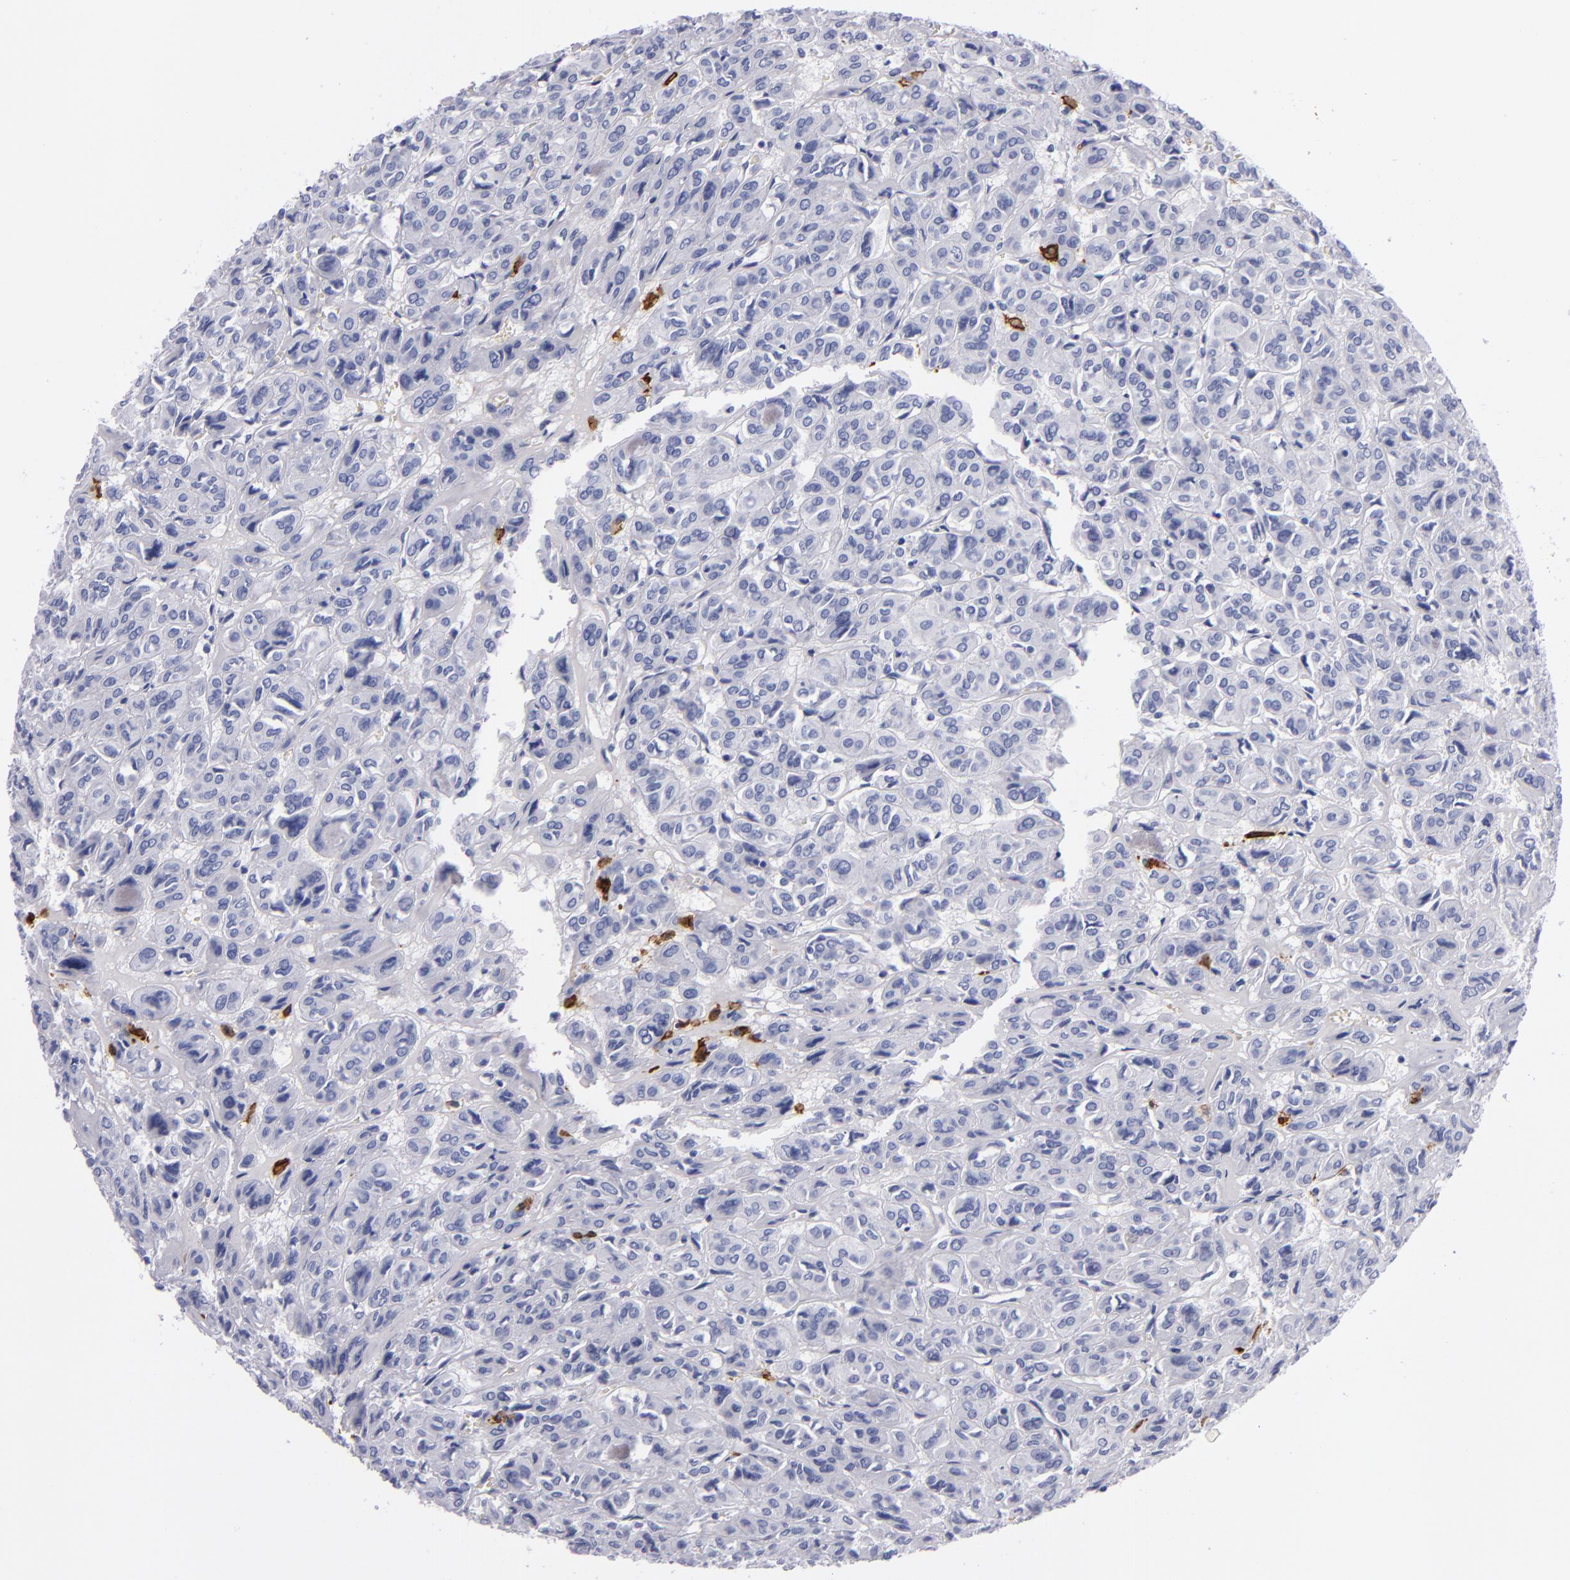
{"staining": {"intensity": "negative", "quantity": "none", "location": "none"}, "tissue": "thyroid cancer", "cell_type": "Tumor cells", "image_type": "cancer", "snomed": [{"axis": "morphology", "description": "Follicular adenoma carcinoma, NOS"}, {"axis": "topography", "description": "Thyroid gland"}], "caption": "Tumor cells show no significant protein positivity in thyroid cancer (follicular adenoma carcinoma).", "gene": "CD38", "patient": {"sex": "female", "age": 71}}